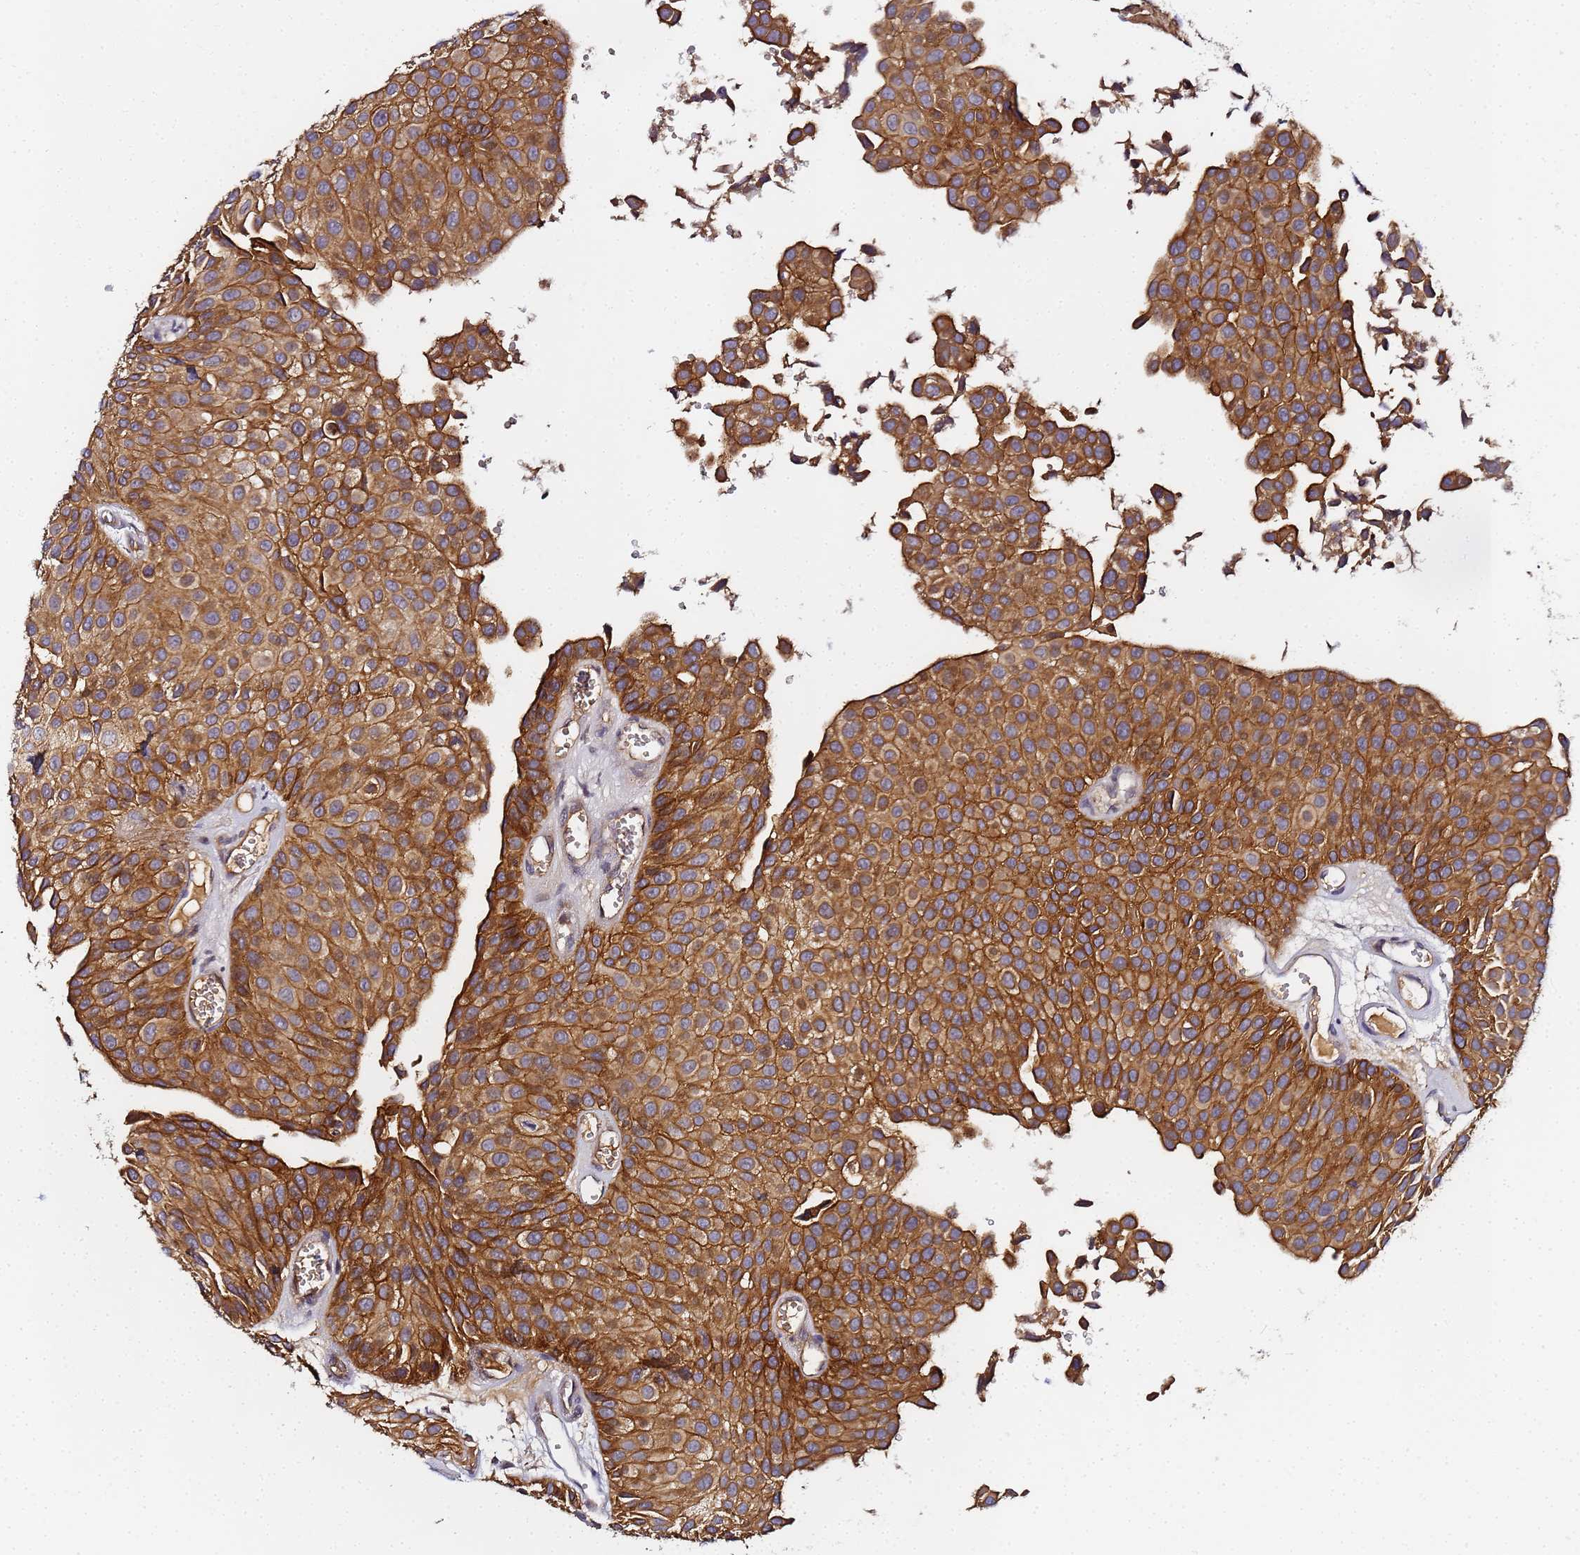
{"staining": {"intensity": "moderate", "quantity": ">75%", "location": "cytoplasmic/membranous"}, "tissue": "urothelial cancer", "cell_type": "Tumor cells", "image_type": "cancer", "snomed": [{"axis": "morphology", "description": "Urothelial carcinoma, Low grade"}, {"axis": "topography", "description": "Urinary bladder"}], "caption": "The histopathology image shows staining of urothelial carcinoma (low-grade), revealing moderate cytoplasmic/membranous protein staining (brown color) within tumor cells. The staining is performed using DAB (3,3'-diaminobenzidine) brown chromogen to label protein expression. The nuclei are counter-stained blue using hematoxylin.", "gene": "LRRC69", "patient": {"sex": "male", "age": 88}}